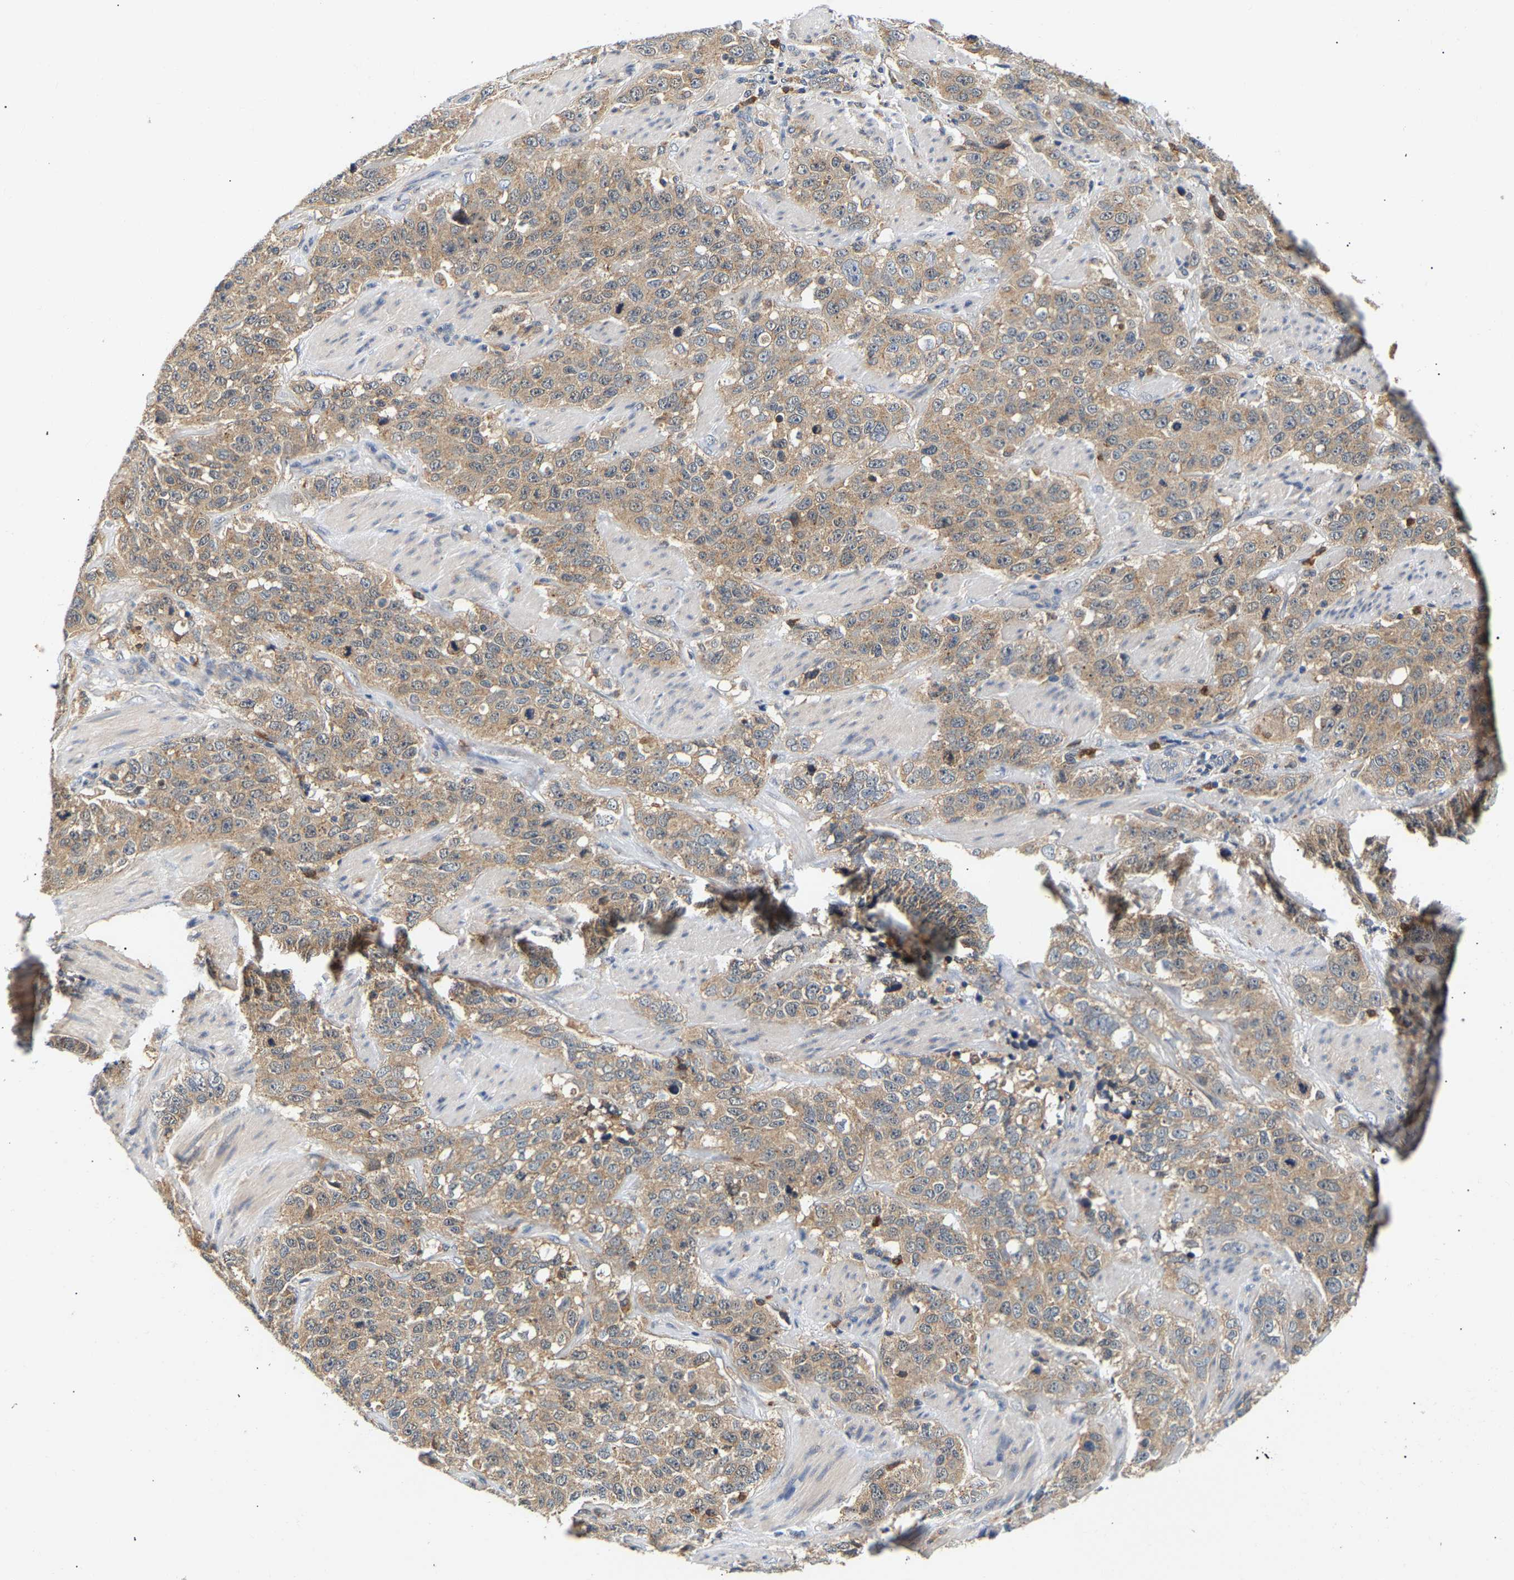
{"staining": {"intensity": "weak", "quantity": ">75%", "location": "cytoplasmic/membranous"}, "tissue": "stomach cancer", "cell_type": "Tumor cells", "image_type": "cancer", "snomed": [{"axis": "morphology", "description": "Adenocarcinoma, NOS"}, {"axis": "topography", "description": "Stomach"}], "caption": "Weak cytoplasmic/membranous expression is present in about >75% of tumor cells in stomach adenocarcinoma.", "gene": "PPID", "patient": {"sex": "male", "age": 48}}